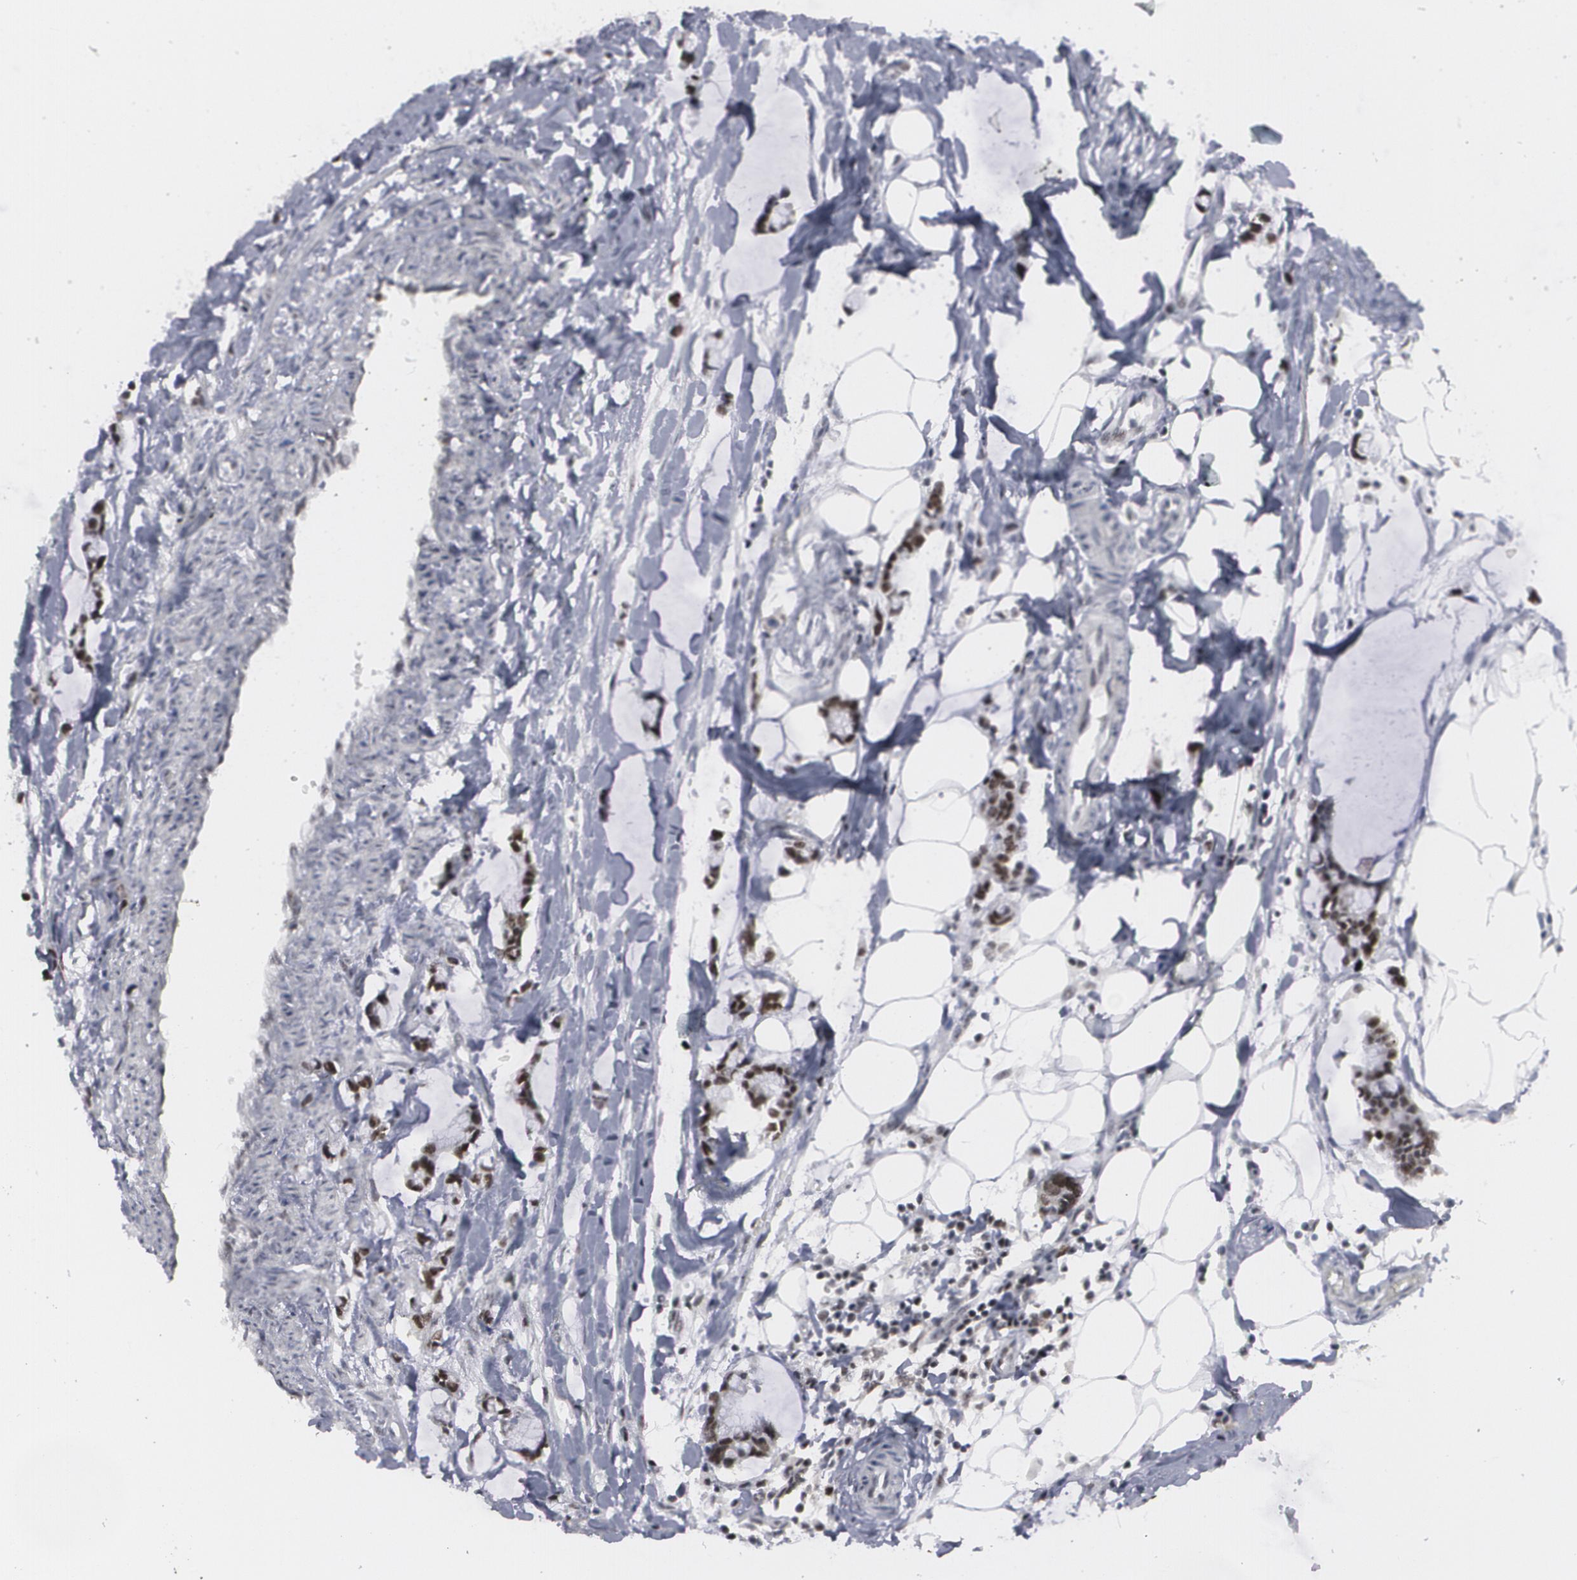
{"staining": {"intensity": "moderate", "quantity": "25%-75%", "location": "nuclear"}, "tissue": "colorectal cancer", "cell_type": "Tumor cells", "image_type": "cancer", "snomed": [{"axis": "morphology", "description": "Normal tissue, NOS"}, {"axis": "morphology", "description": "Adenocarcinoma, NOS"}, {"axis": "topography", "description": "Colon"}, {"axis": "topography", "description": "Peripheral nerve tissue"}], "caption": "Immunohistochemical staining of human adenocarcinoma (colorectal) exhibits medium levels of moderate nuclear expression in approximately 25%-75% of tumor cells.", "gene": "MCL1", "patient": {"sex": "male", "age": 14}}